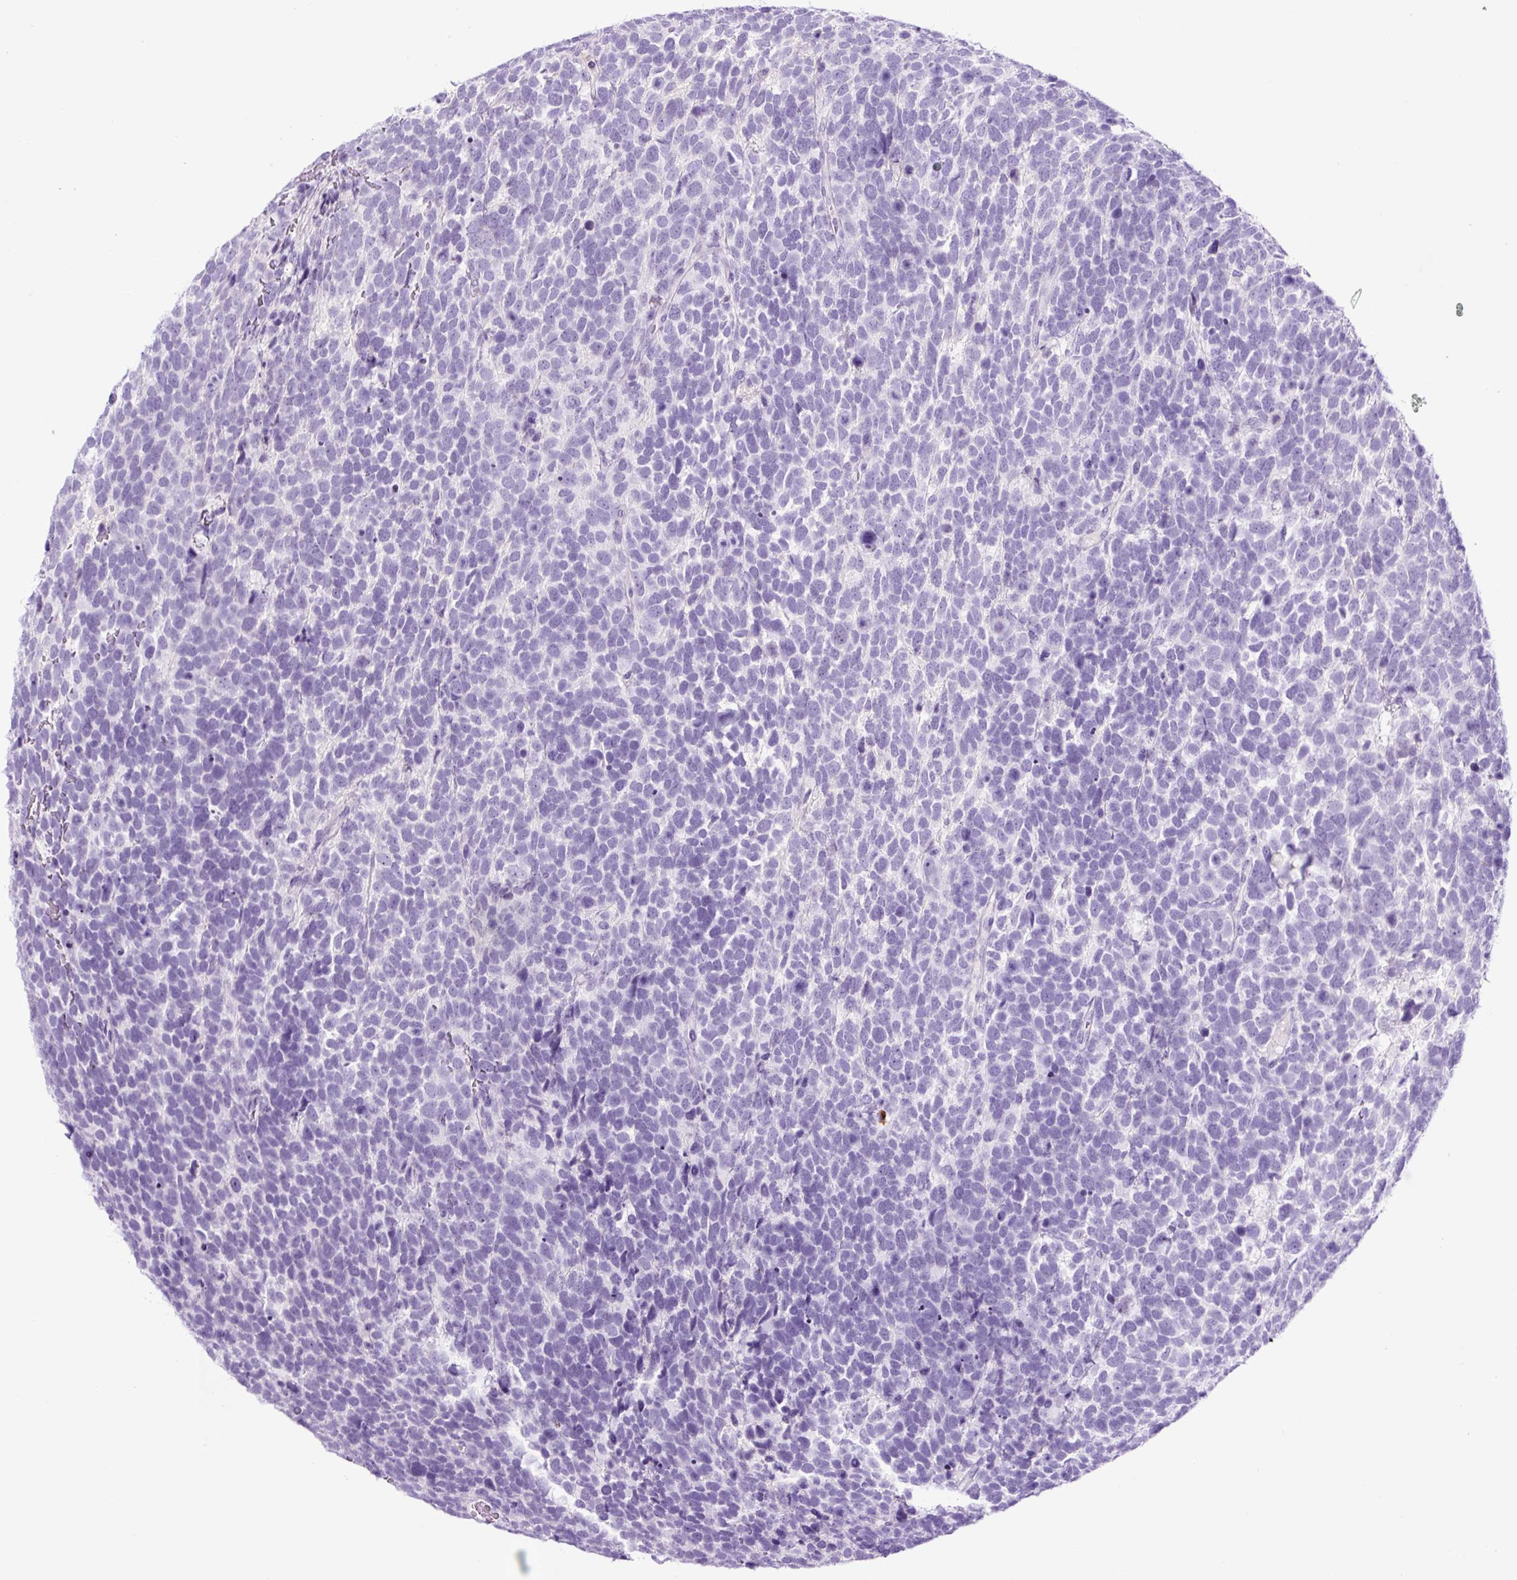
{"staining": {"intensity": "negative", "quantity": "none", "location": "none"}, "tissue": "urothelial cancer", "cell_type": "Tumor cells", "image_type": "cancer", "snomed": [{"axis": "morphology", "description": "Urothelial carcinoma, High grade"}, {"axis": "topography", "description": "Urinary bladder"}], "caption": "High-grade urothelial carcinoma was stained to show a protein in brown. There is no significant staining in tumor cells.", "gene": "RNF212B", "patient": {"sex": "female", "age": 82}}